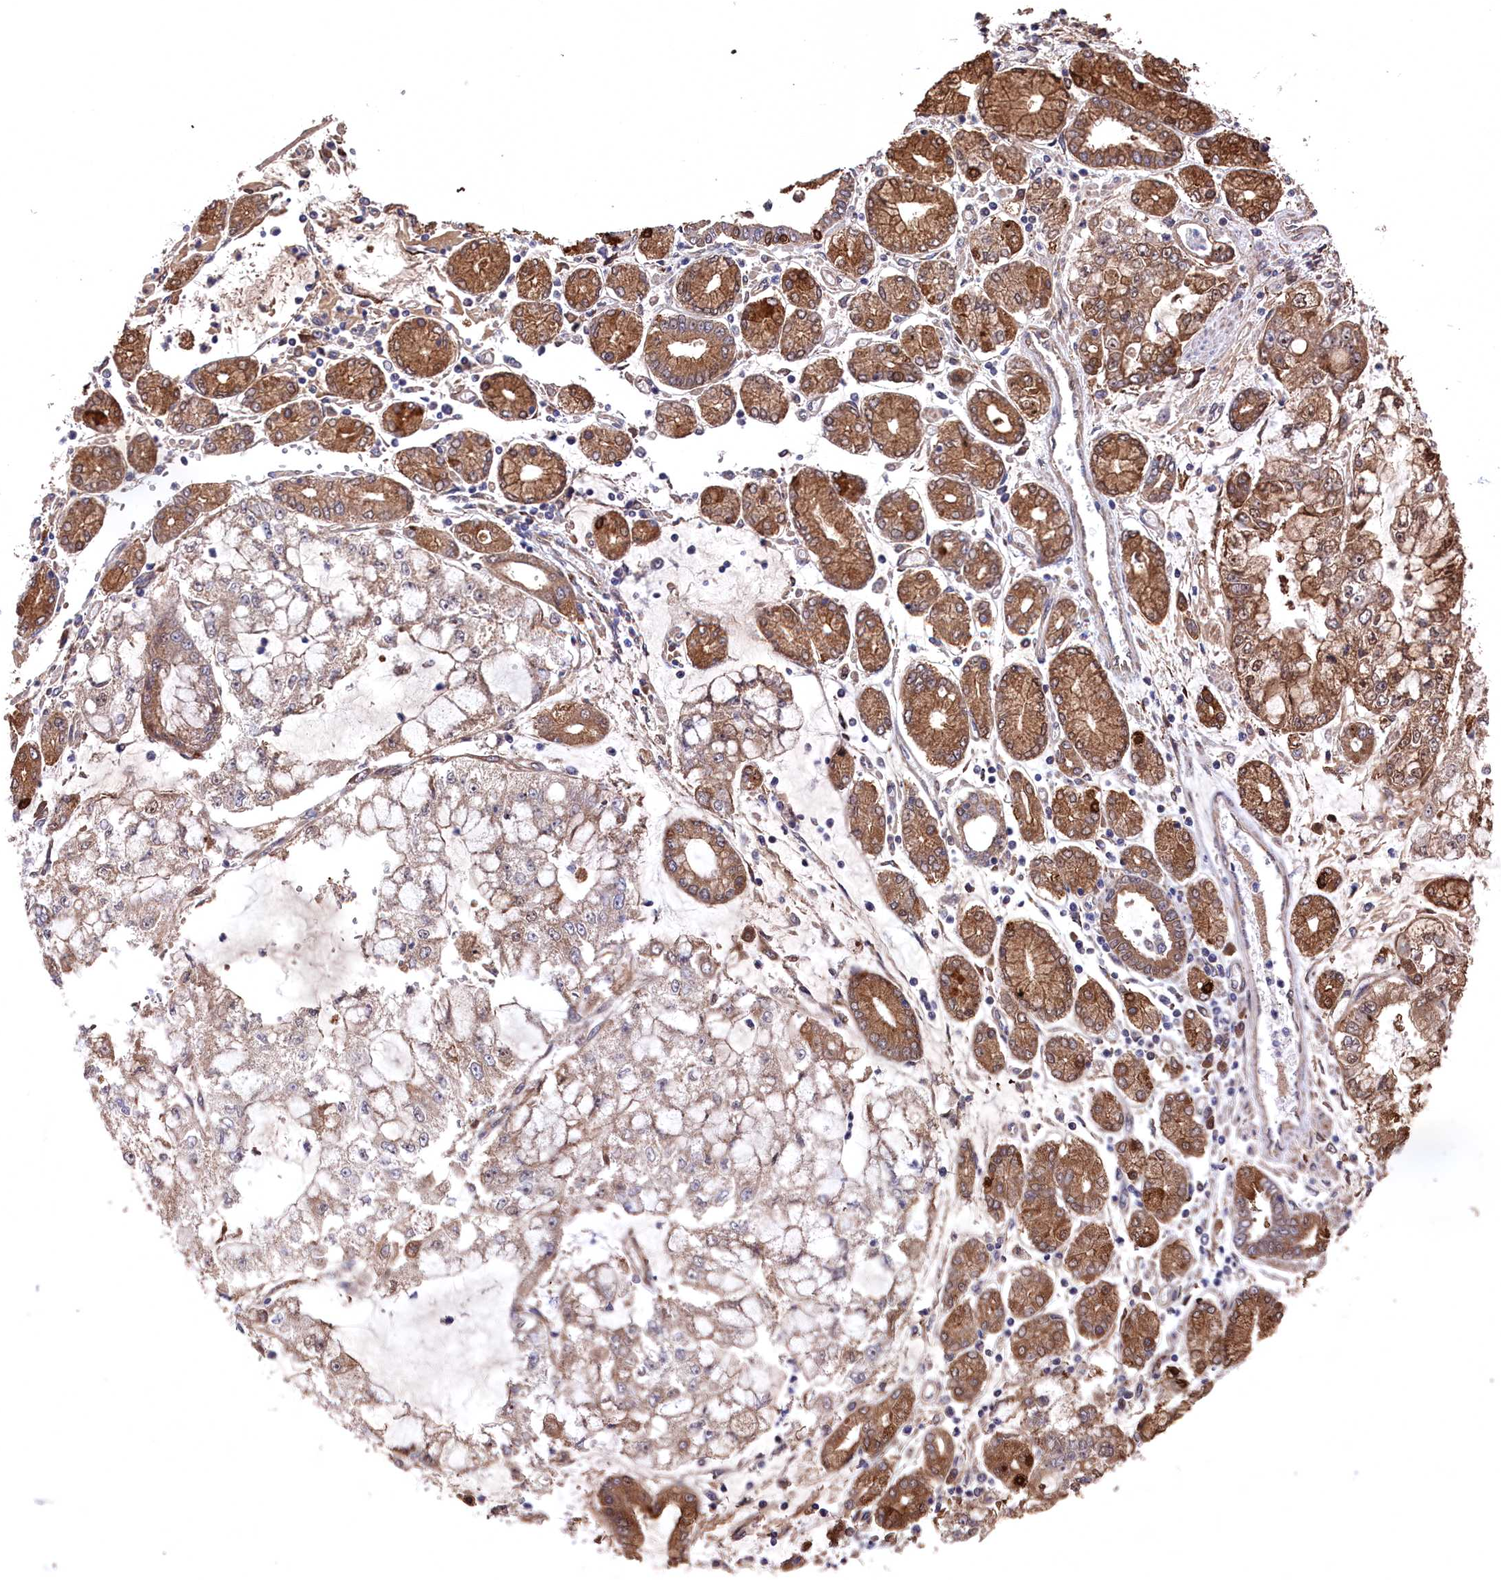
{"staining": {"intensity": "moderate", "quantity": ">75%", "location": "cytoplasmic/membranous"}, "tissue": "stomach cancer", "cell_type": "Tumor cells", "image_type": "cancer", "snomed": [{"axis": "morphology", "description": "Adenocarcinoma, NOS"}, {"axis": "topography", "description": "Stomach"}], "caption": "Human stomach cancer (adenocarcinoma) stained with a protein marker demonstrates moderate staining in tumor cells.", "gene": "SLC12A4", "patient": {"sex": "male", "age": 76}}